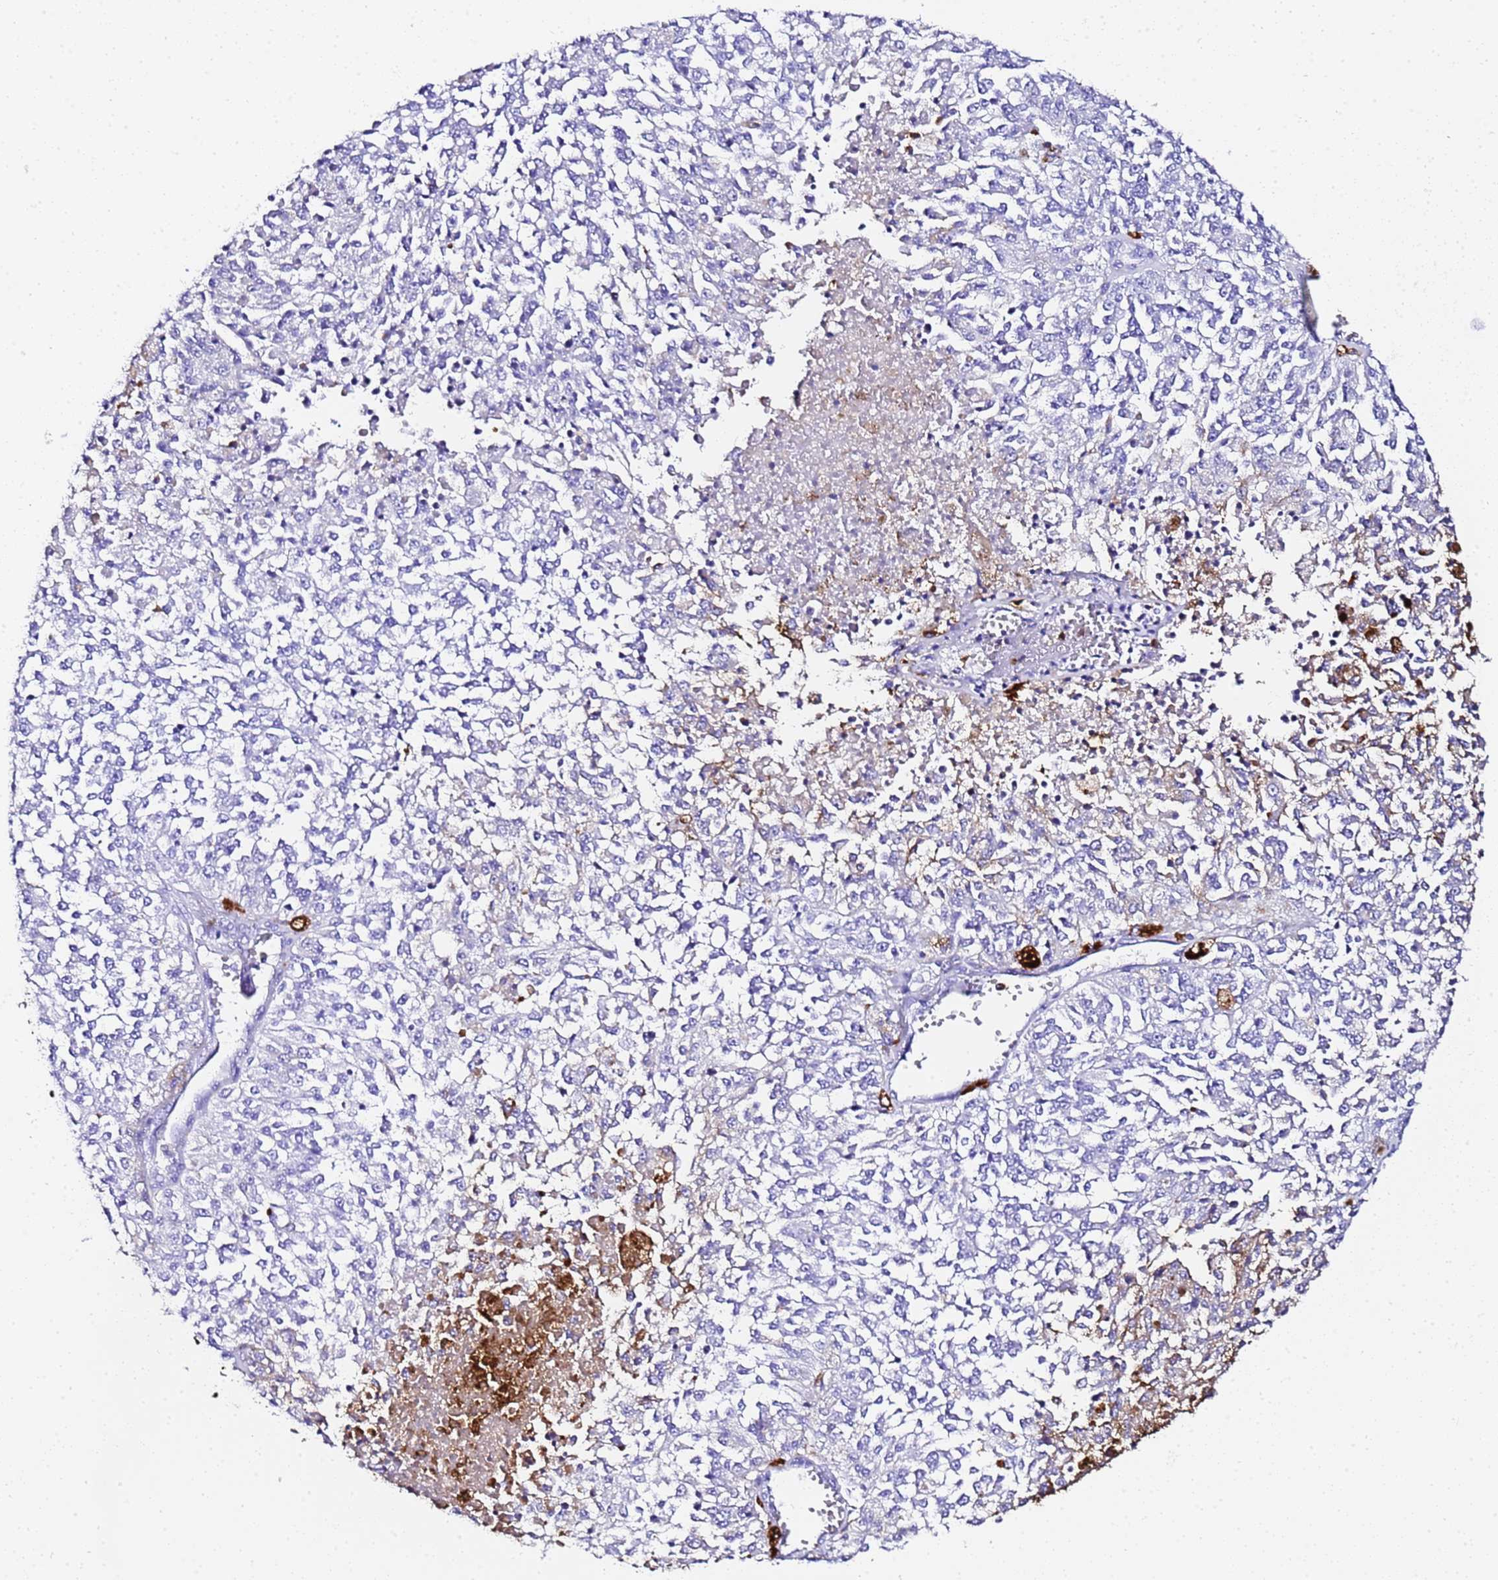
{"staining": {"intensity": "weak", "quantity": "<25%", "location": "cytoplasmic/membranous"}, "tissue": "melanoma", "cell_type": "Tumor cells", "image_type": "cancer", "snomed": [{"axis": "morphology", "description": "Malignant melanoma, NOS"}, {"axis": "topography", "description": "Skin"}], "caption": "Immunohistochemical staining of melanoma shows no significant expression in tumor cells.", "gene": "FTL", "patient": {"sex": "female", "age": 64}}